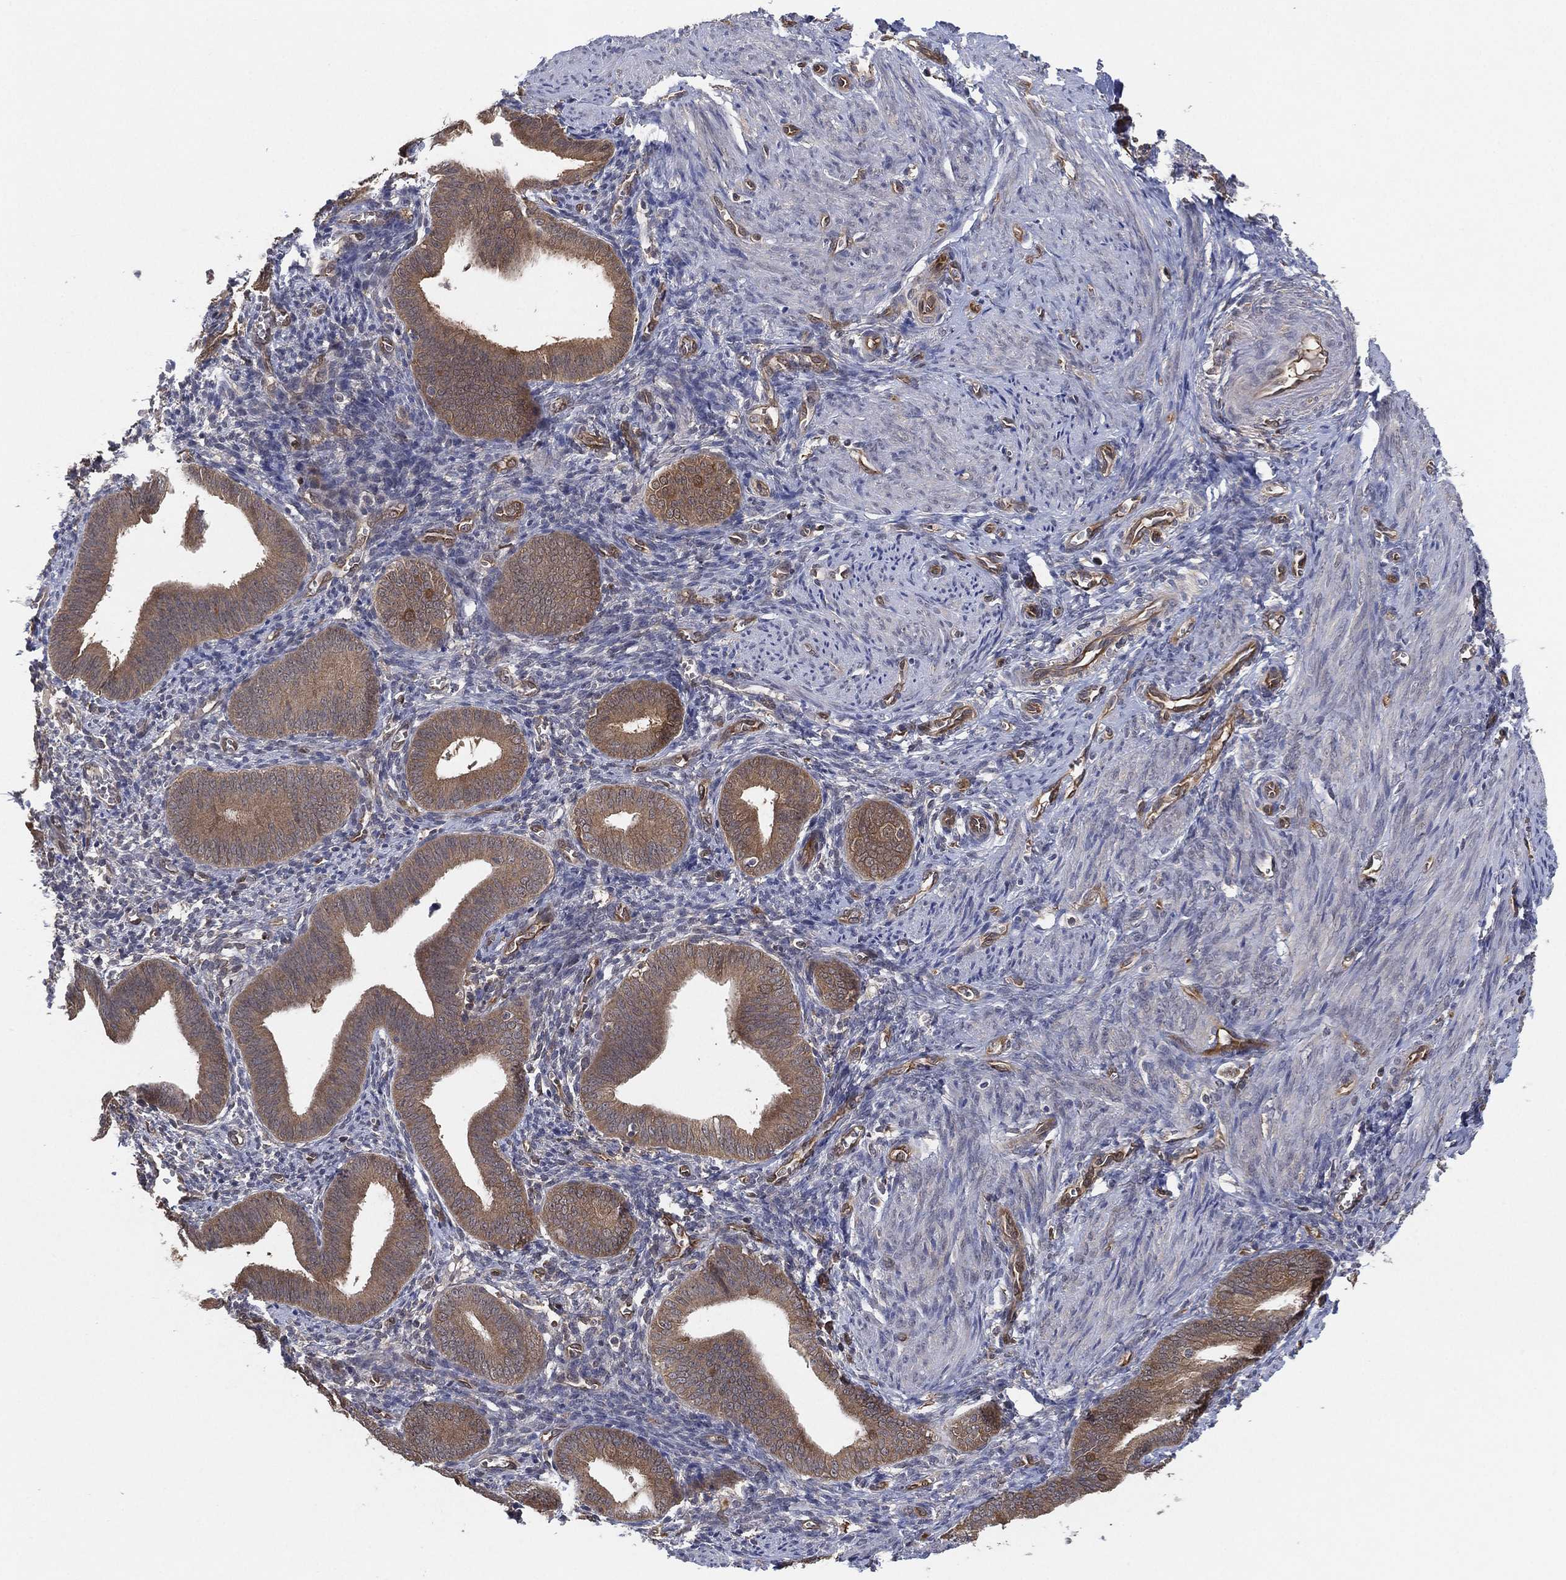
{"staining": {"intensity": "weak", "quantity": "<25%", "location": "cytoplasmic/membranous"}, "tissue": "endometrium", "cell_type": "Cells in endometrial stroma", "image_type": "normal", "snomed": [{"axis": "morphology", "description": "Normal tissue, NOS"}, {"axis": "topography", "description": "Endometrium"}], "caption": "Cells in endometrial stroma show no significant positivity in benign endometrium. (Immunohistochemistry, brightfield microscopy, high magnification).", "gene": "PSMG4", "patient": {"sex": "female", "age": 42}}